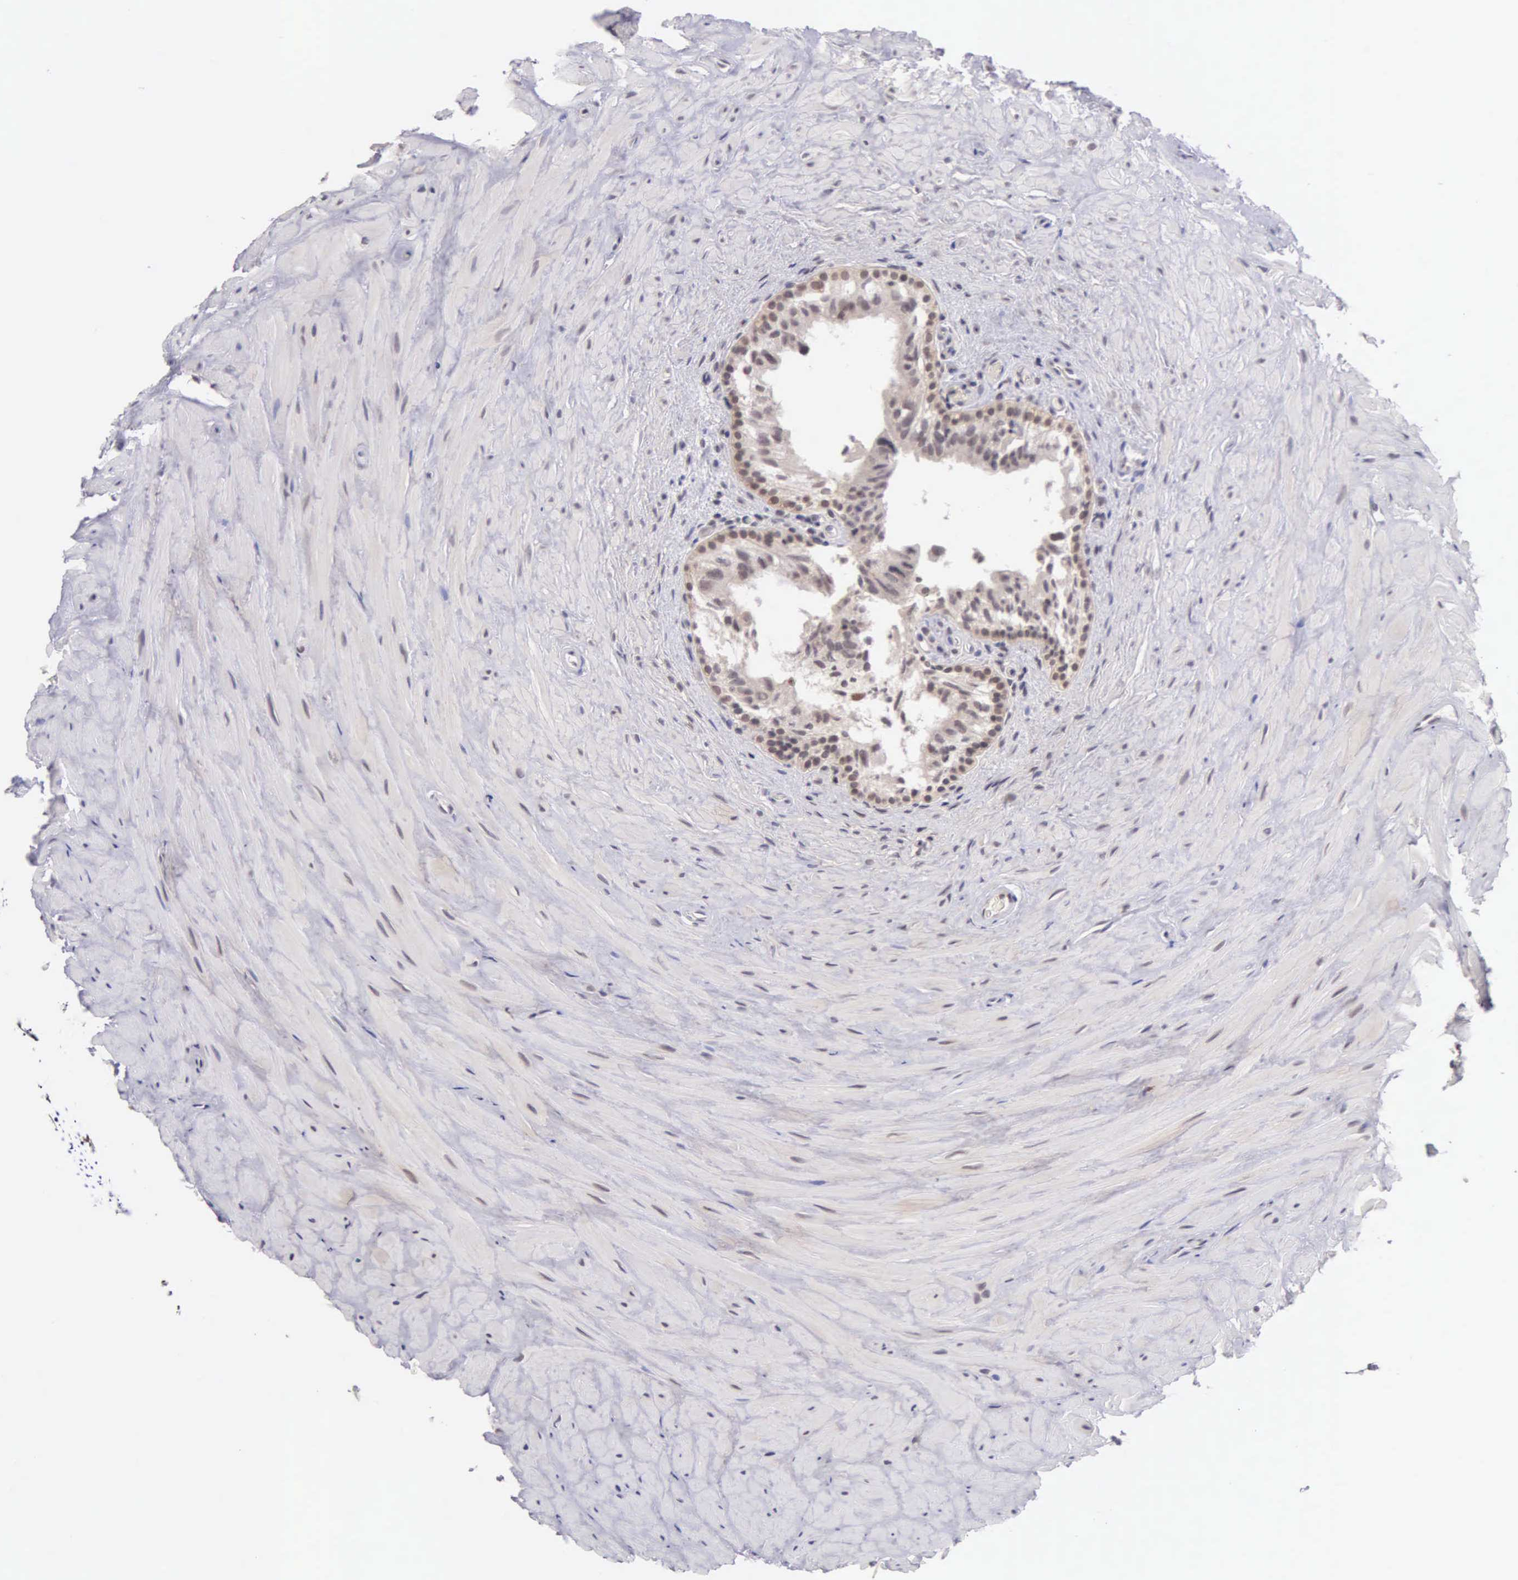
{"staining": {"intensity": "weak", "quantity": "25%-75%", "location": "cytoplasmic/membranous,nuclear"}, "tissue": "epididymis", "cell_type": "Glandular cells", "image_type": "normal", "snomed": [{"axis": "morphology", "description": "Normal tissue, NOS"}, {"axis": "topography", "description": "Epididymis"}], "caption": "High-power microscopy captured an immunohistochemistry (IHC) micrograph of normal epididymis, revealing weak cytoplasmic/membranous,nuclear staining in approximately 25%-75% of glandular cells.", "gene": "BRD1", "patient": {"sex": "male", "age": 35}}